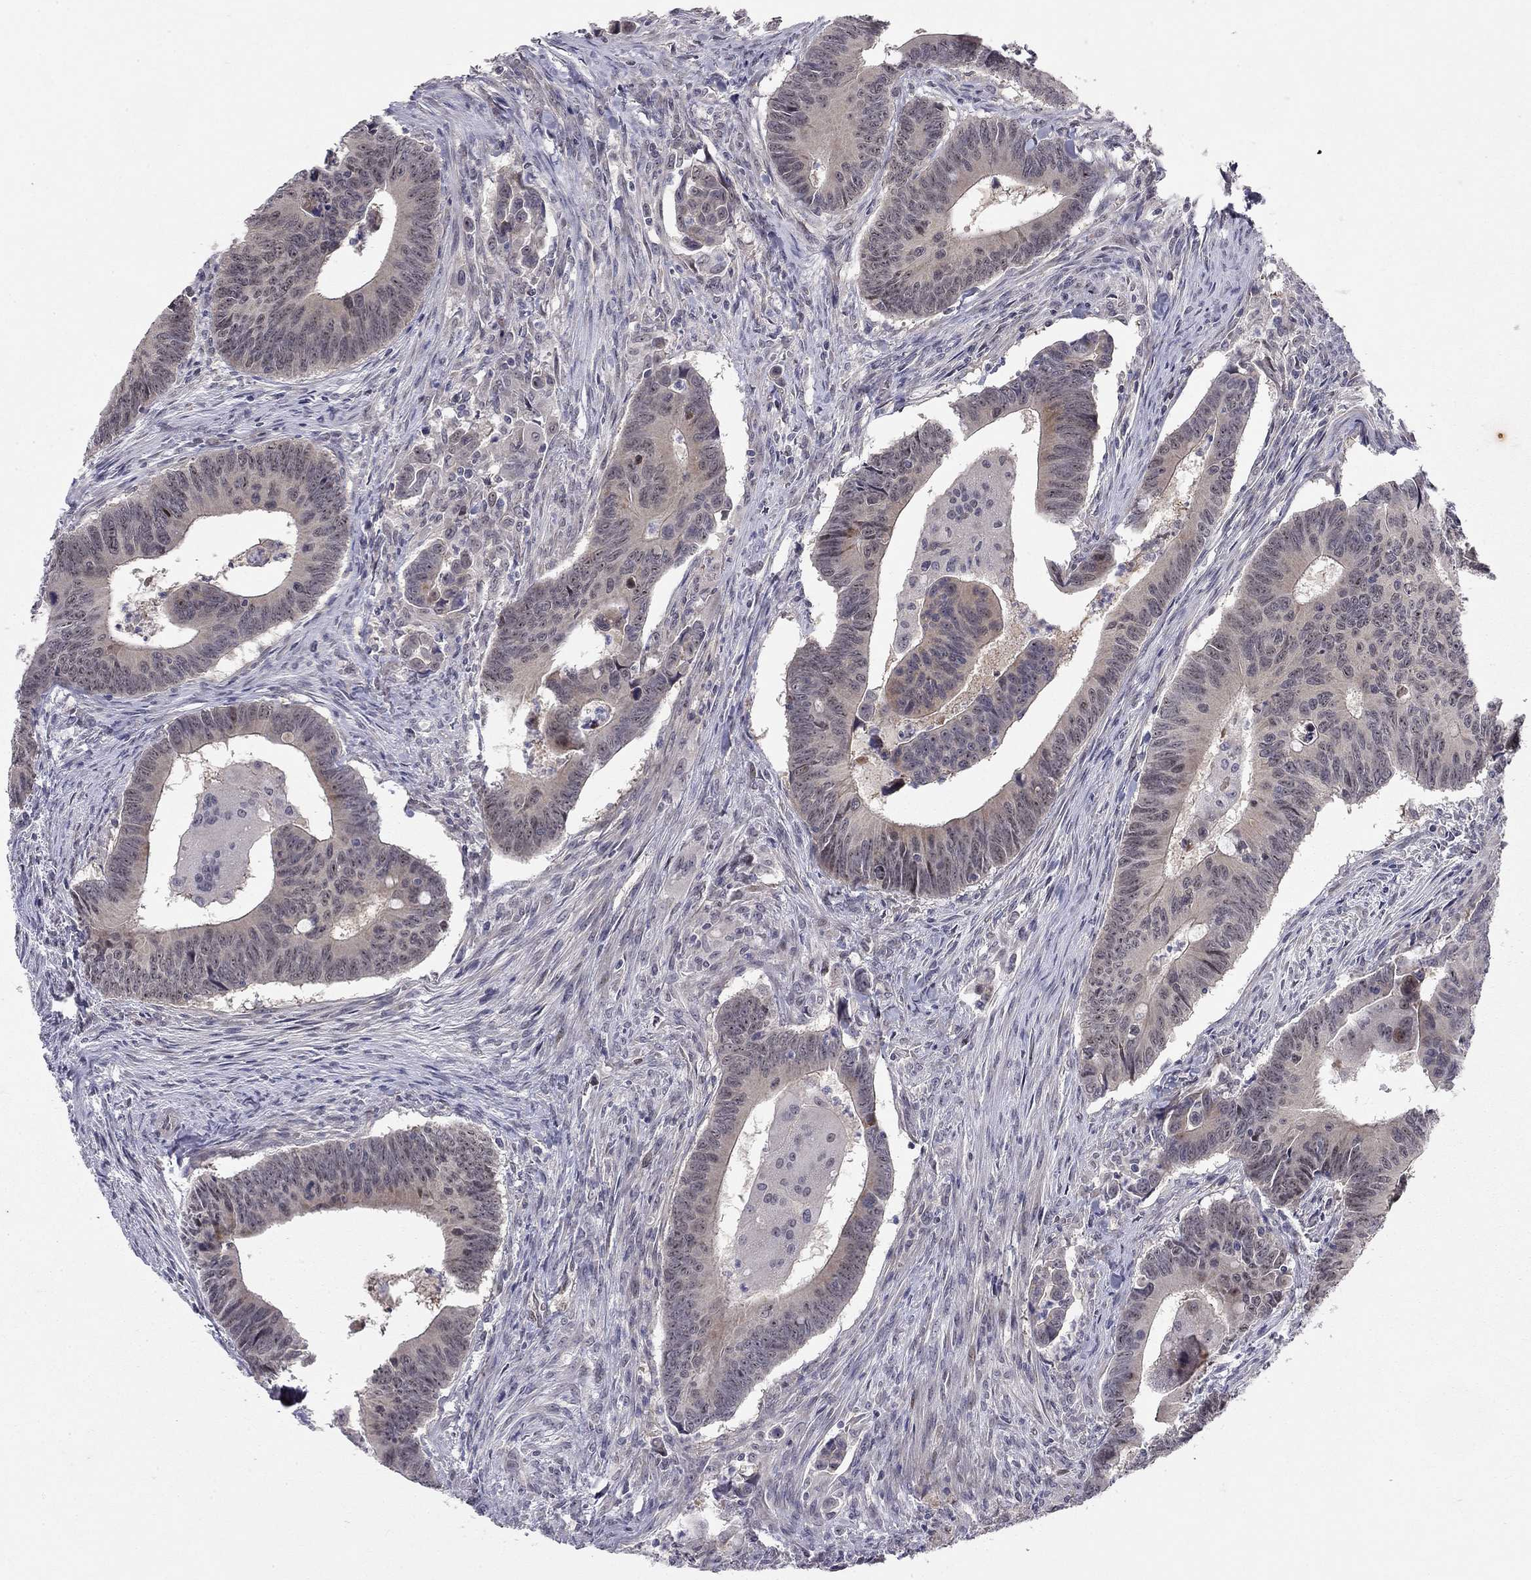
{"staining": {"intensity": "negative", "quantity": "none", "location": "none"}, "tissue": "colorectal cancer", "cell_type": "Tumor cells", "image_type": "cancer", "snomed": [{"axis": "morphology", "description": "Adenocarcinoma, NOS"}, {"axis": "topography", "description": "Rectum"}], "caption": "Photomicrograph shows no protein expression in tumor cells of colorectal cancer (adenocarcinoma) tissue. (Immunohistochemistry, brightfield microscopy, high magnification).", "gene": "STXBP6", "patient": {"sex": "male", "age": 67}}